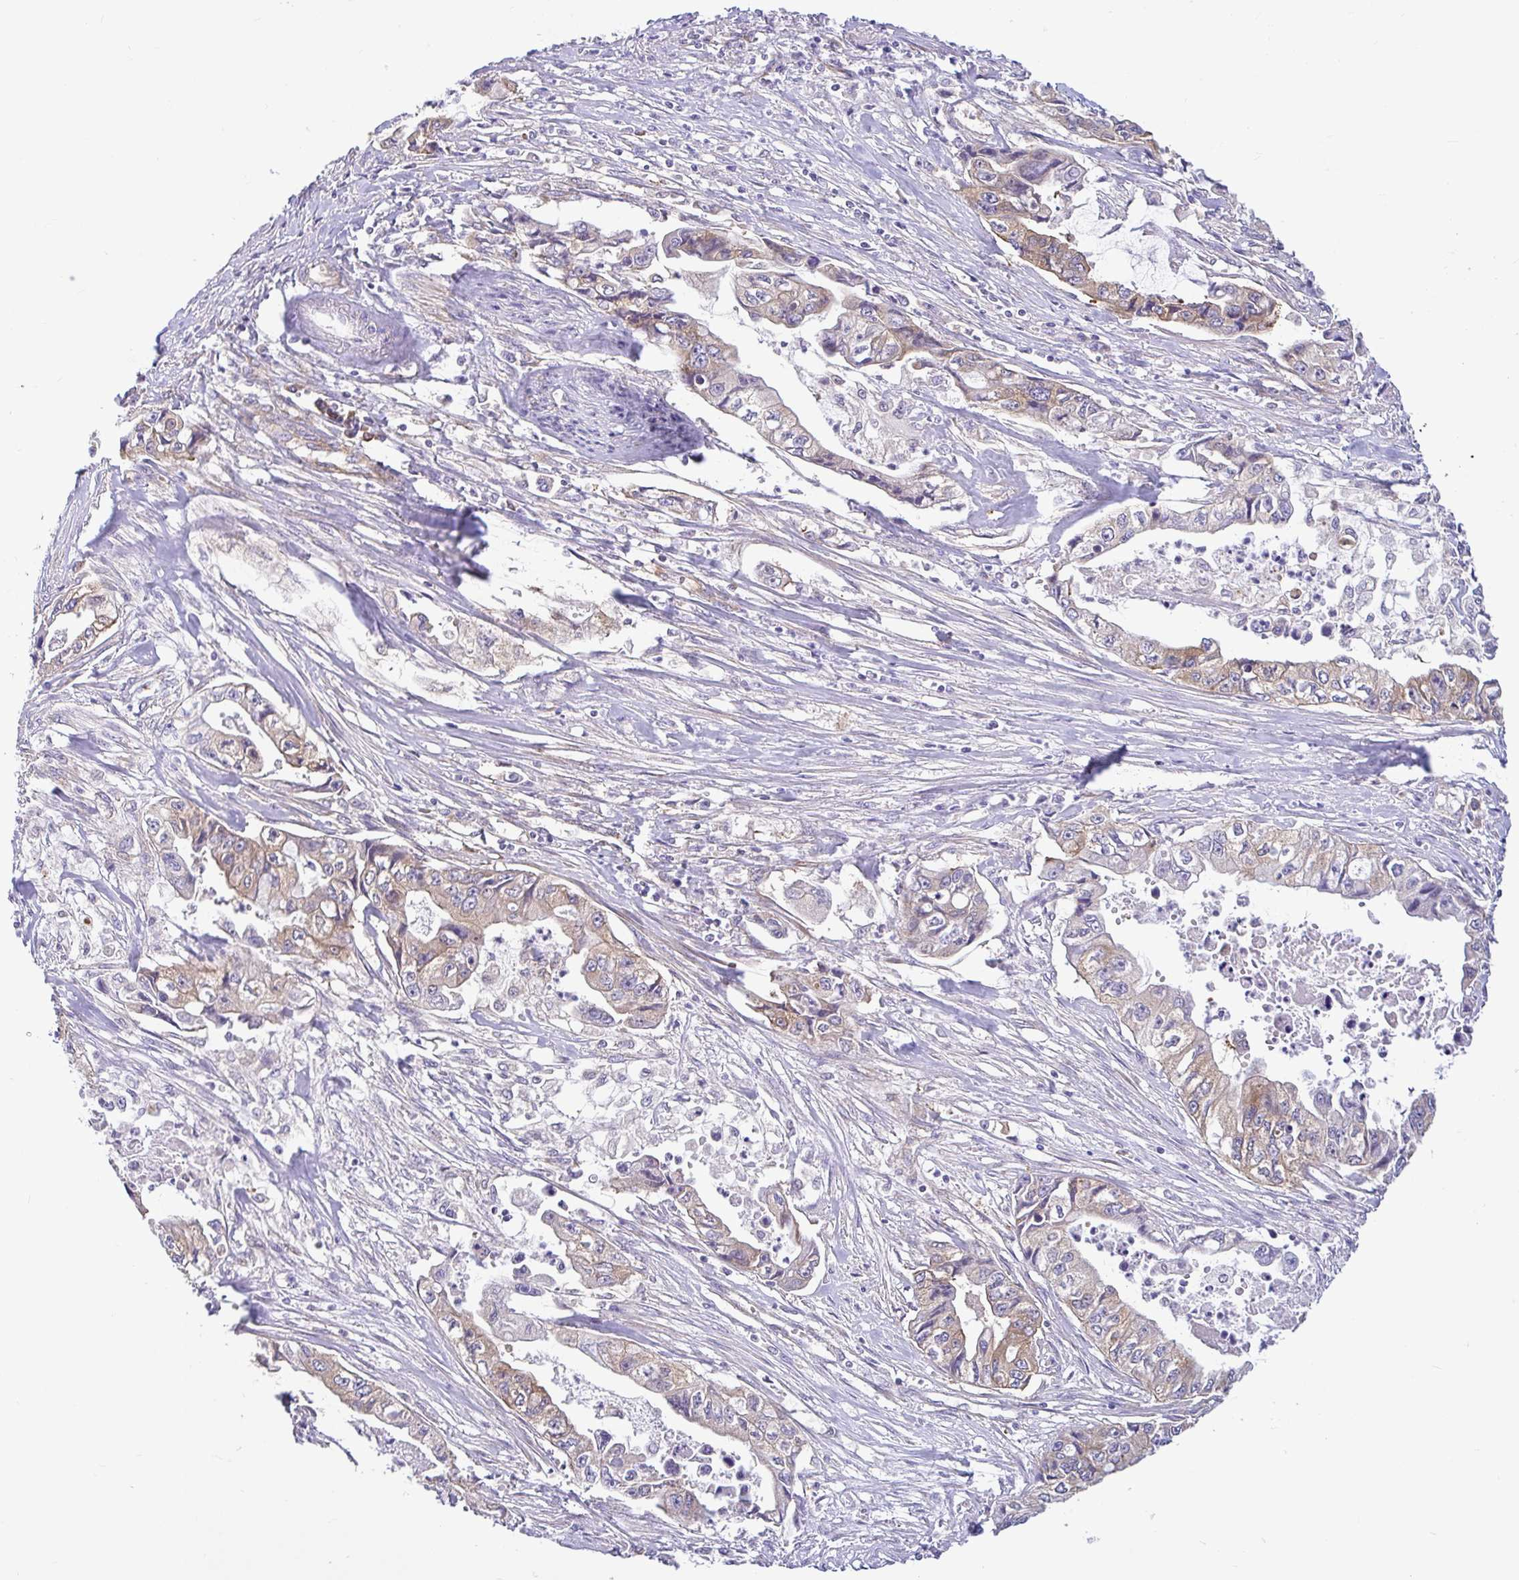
{"staining": {"intensity": "moderate", "quantity": "25%-75%", "location": "cytoplasmic/membranous"}, "tissue": "pancreatic cancer", "cell_type": "Tumor cells", "image_type": "cancer", "snomed": [{"axis": "morphology", "description": "Adenocarcinoma, NOS"}, {"axis": "topography", "description": "Pancreas"}], "caption": "DAB (3,3'-diaminobenzidine) immunohistochemical staining of human pancreatic adenocarcinoma displays moderate cytoplasmic/membranous protein expression in about 25%-75% of tumor cells.", "gene": "LARS1", "patient": {"sex": "male", "age": 66}}